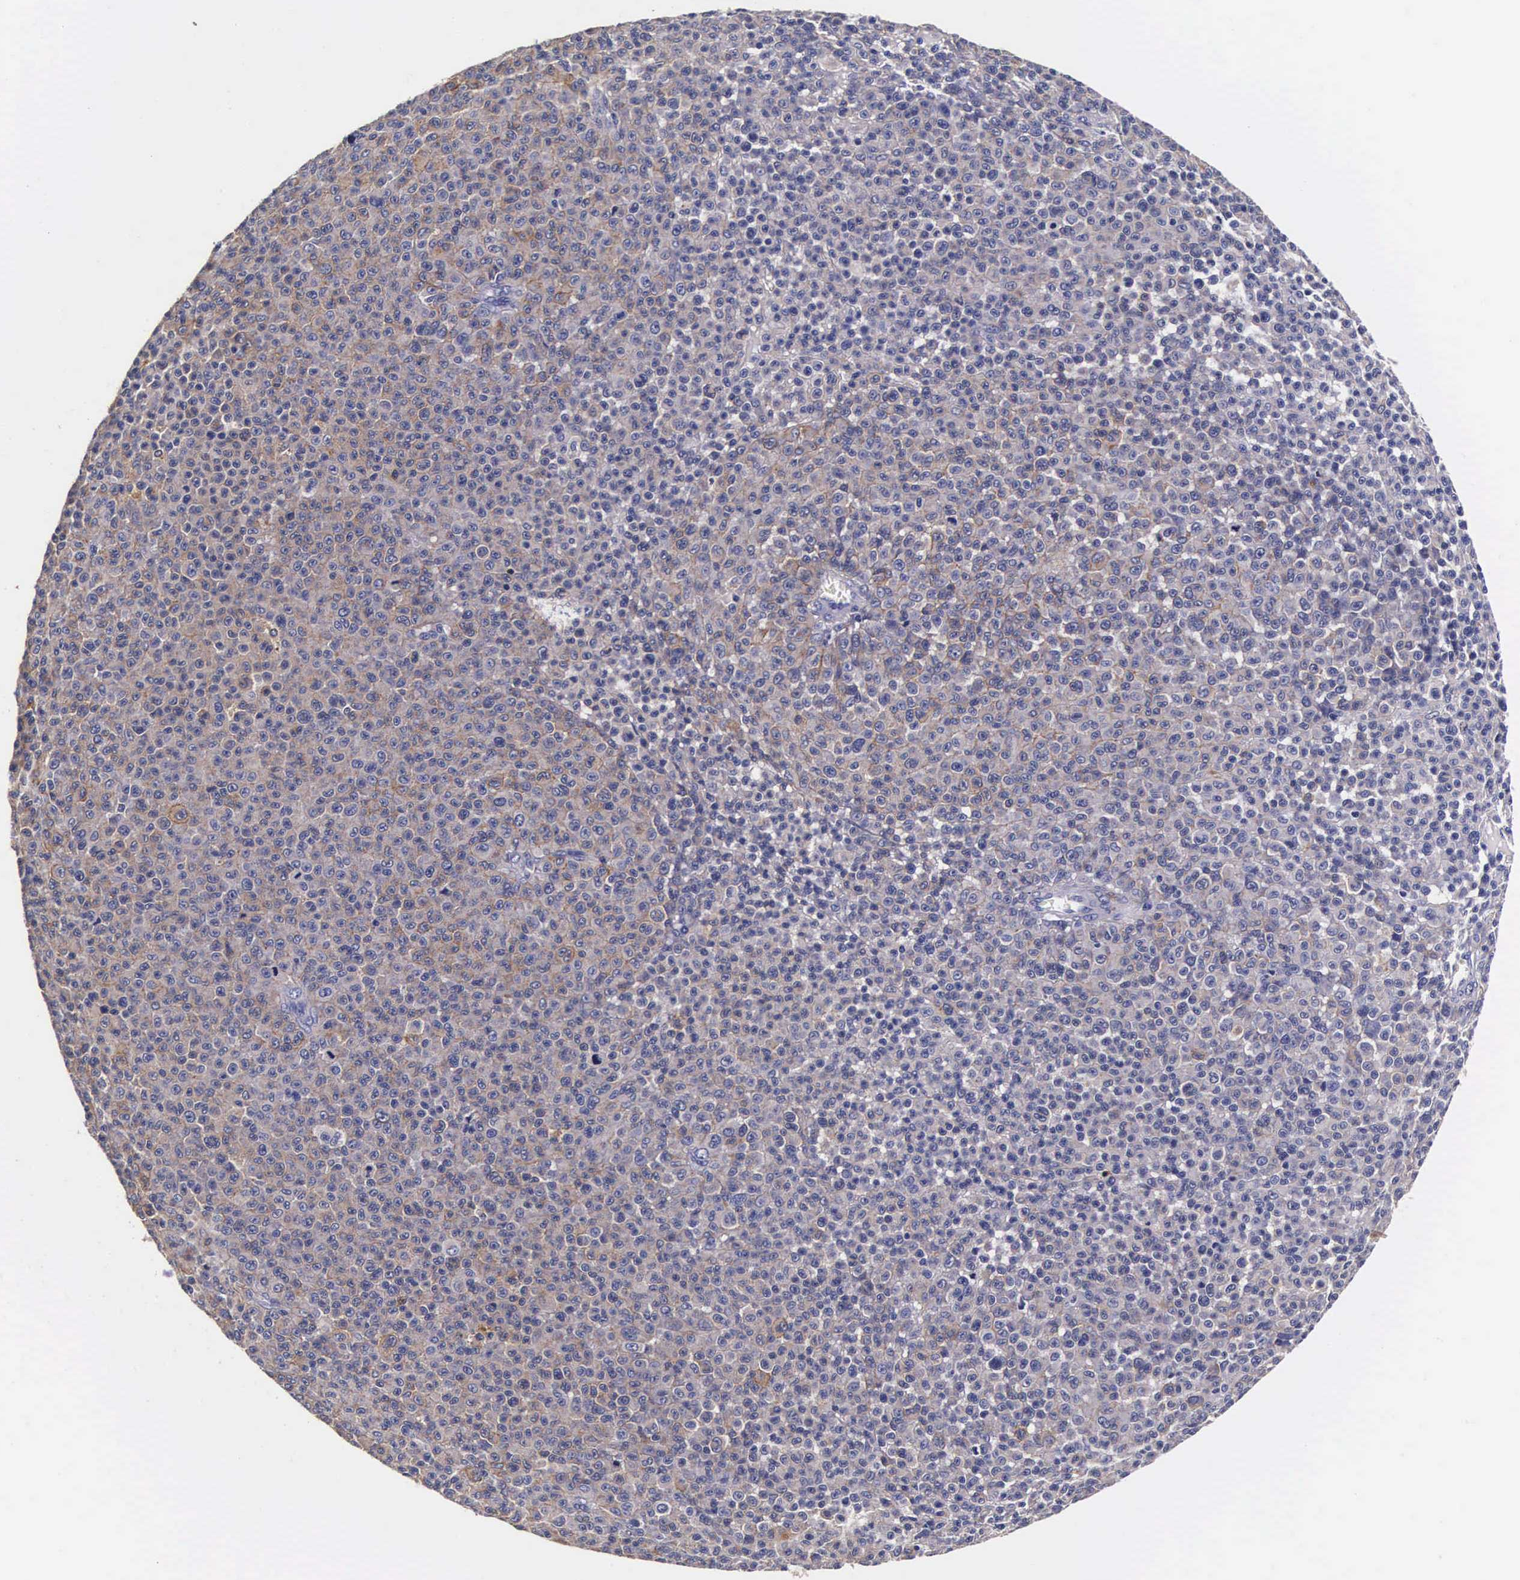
{"staining": {"intensity": "moderate", "quantity": "25%-75%", "location": "cytoplasmic/membranous"}, "tissue": "melanoma", "cell_type": "Tumor cells", "image_type": "cancer", "snomed": [{"axis": "morphology", "description": "Malignant melanoma, Metastatic site"}, {"axis": "topography", "description": "Skin"}], "caption": "Protein expression analysis of human malignant melanoma (metastatic site) reveals moderate cytoplasmic/membranous staining in approximately 25%-75% of tumor cells.", "gene": "CTSB", "patient": {"sex": "male", "age": 32}}